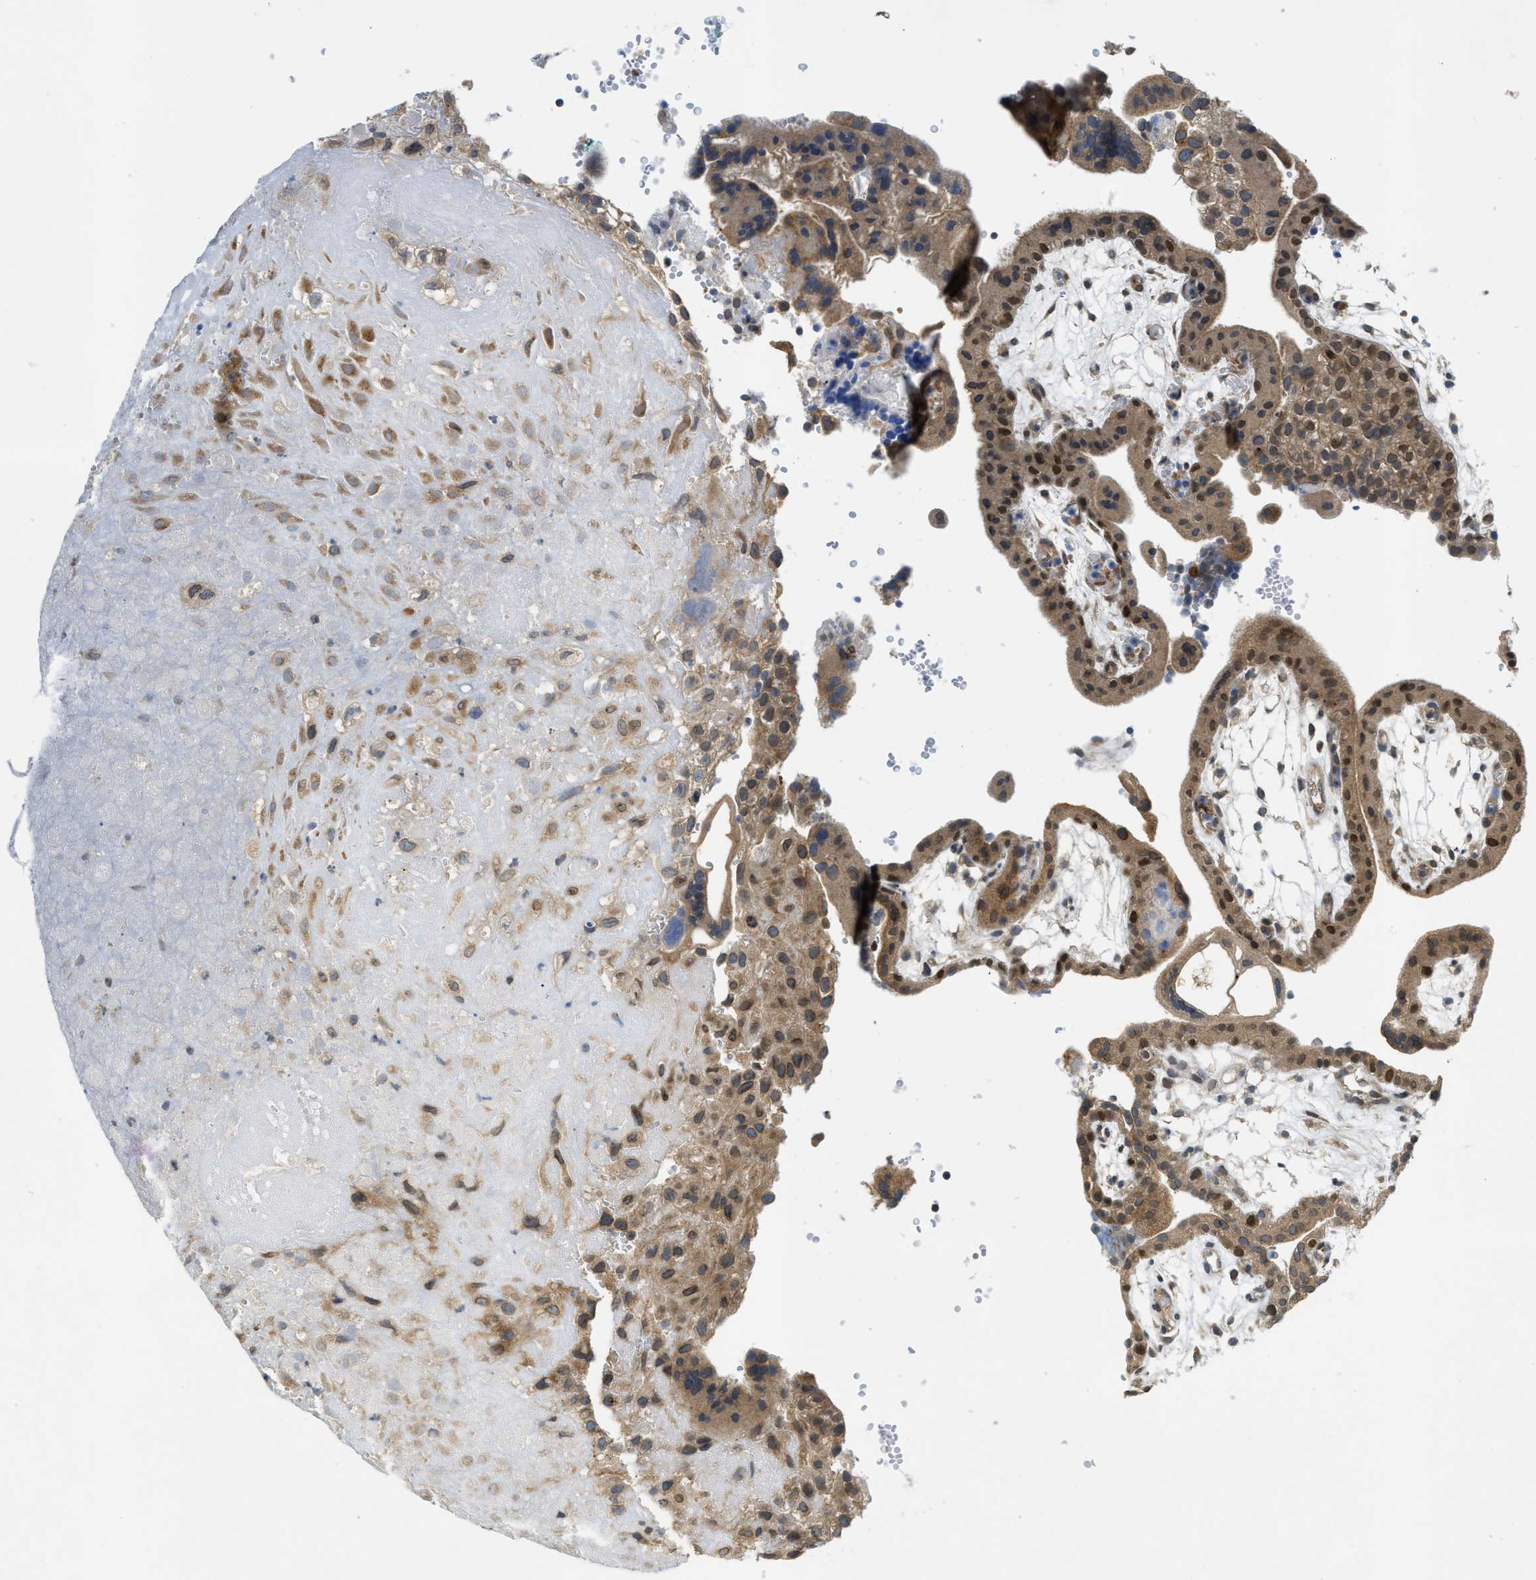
{"staining": {"intensity": "moderate", "quantity": "25%-75%", "location": "cytoplasmic/membranous"}, "tissue": "placenta", "cell_type": "Decidual cells", "image_type": "normal", "snomed": [{"axis": "morphology", "description": "Normal tissue, NOS"}, {"axis": "topography", "description": "Placenta"}], "caption": "Moderate cytoplasmic/membranous protein staining is identified in about 25%-75% of decidual cells in placenta. The protein is shown in brown color, while the nuclei are stained blue.", "gene": "EIF2AK3", "patient": {"sex": "female", "age": 18}}